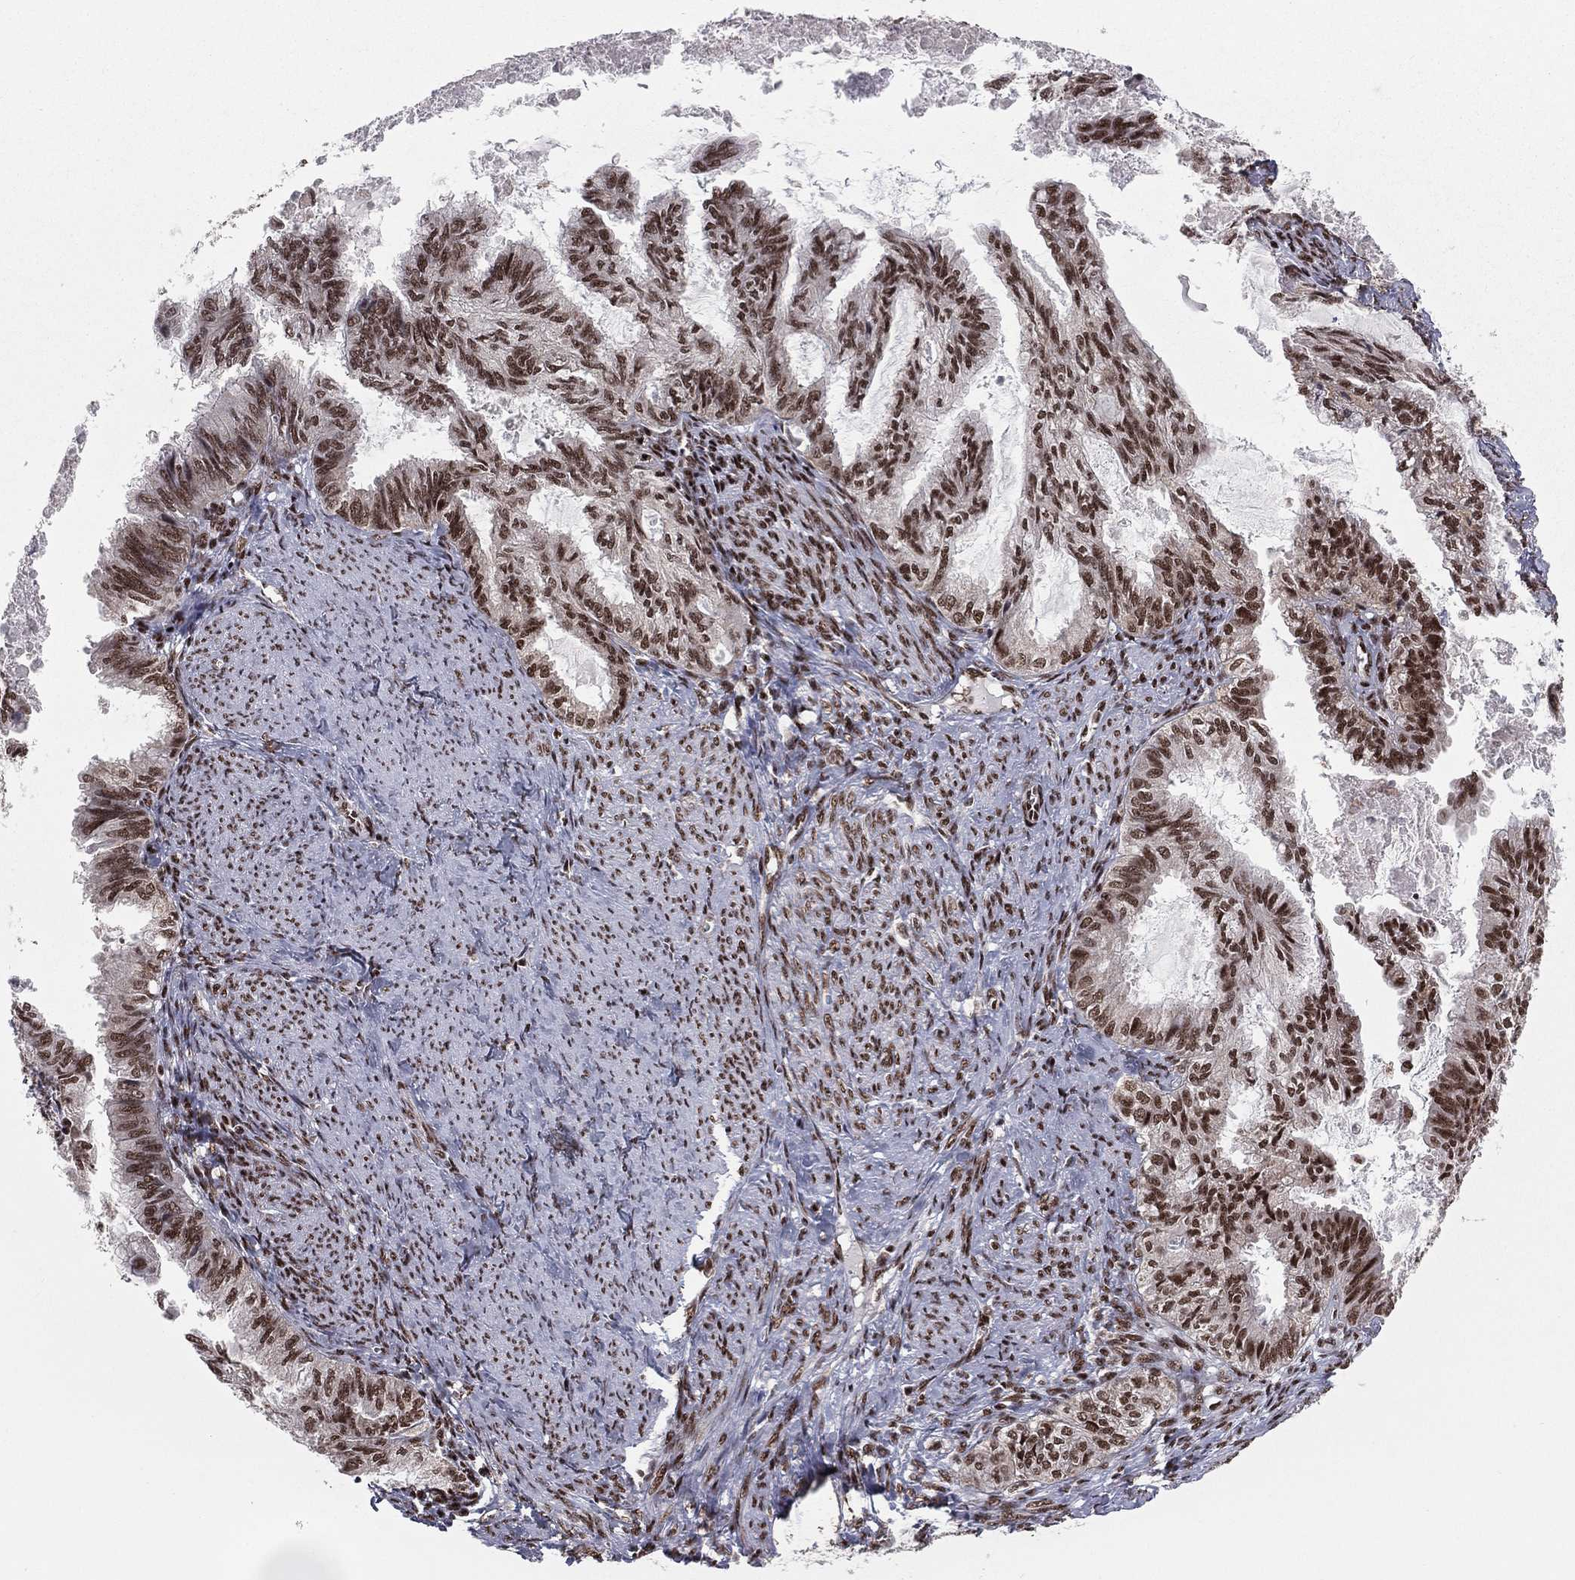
{"staining": {"intensity": "strong", "quantity": "25%-75%", "location": "nuclear"}, "tissue": "endometrial cancer", "cell_type": "Tumor cells", "image_type": "cancer", "snomed": [{"axis": "morphology", "description": "Adenocarcinoma, NOS"}, {"axis": "topography", "description": "Endometrium"}], "caption": "Protein staining reveals strong nuclear staining in about 25%-75% of tumor cells in endometrial cancer.", "gene": "NFYB", "patient": {"sex": "female", "age": 86}}